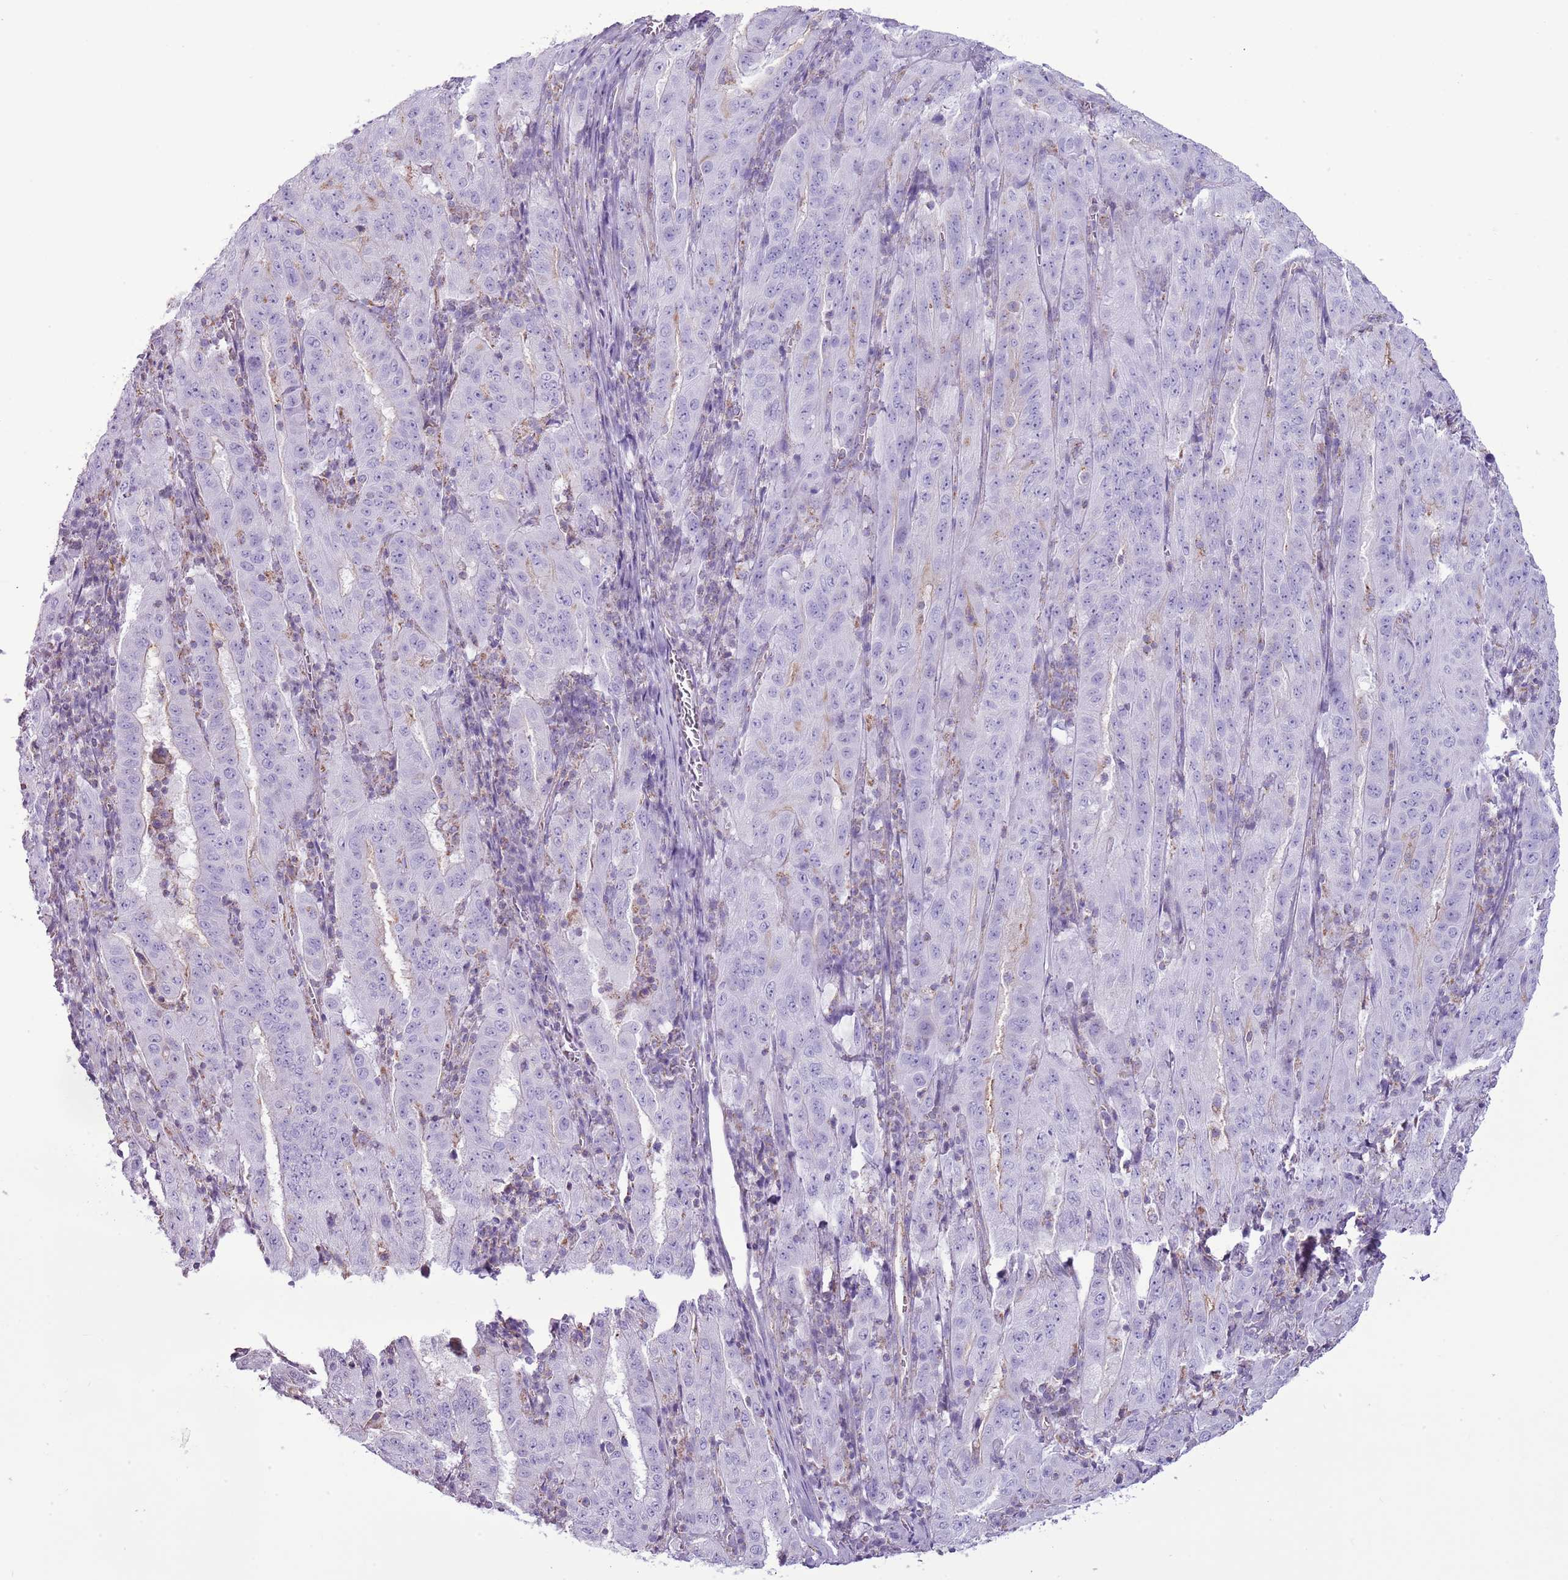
{"staining": {"intensity": "negative", "quantity": "none", "location": "none"}, "tissue": "pancreatic cancer", "cell_type": "Tumor cells", "image_type": "cancer", "snomed": [{"axis": "morphology", "description": "Adenocarcinoma, NOS"}, {"axis": "topography", "description": "Pancreas"}], "caption": "Human pancreatic cancer stained for a protein using immunohistochemistry shows no staining in tumor cells.", "gene": "SLC23A1", "patient": {"sex": "male", "age": 63}}